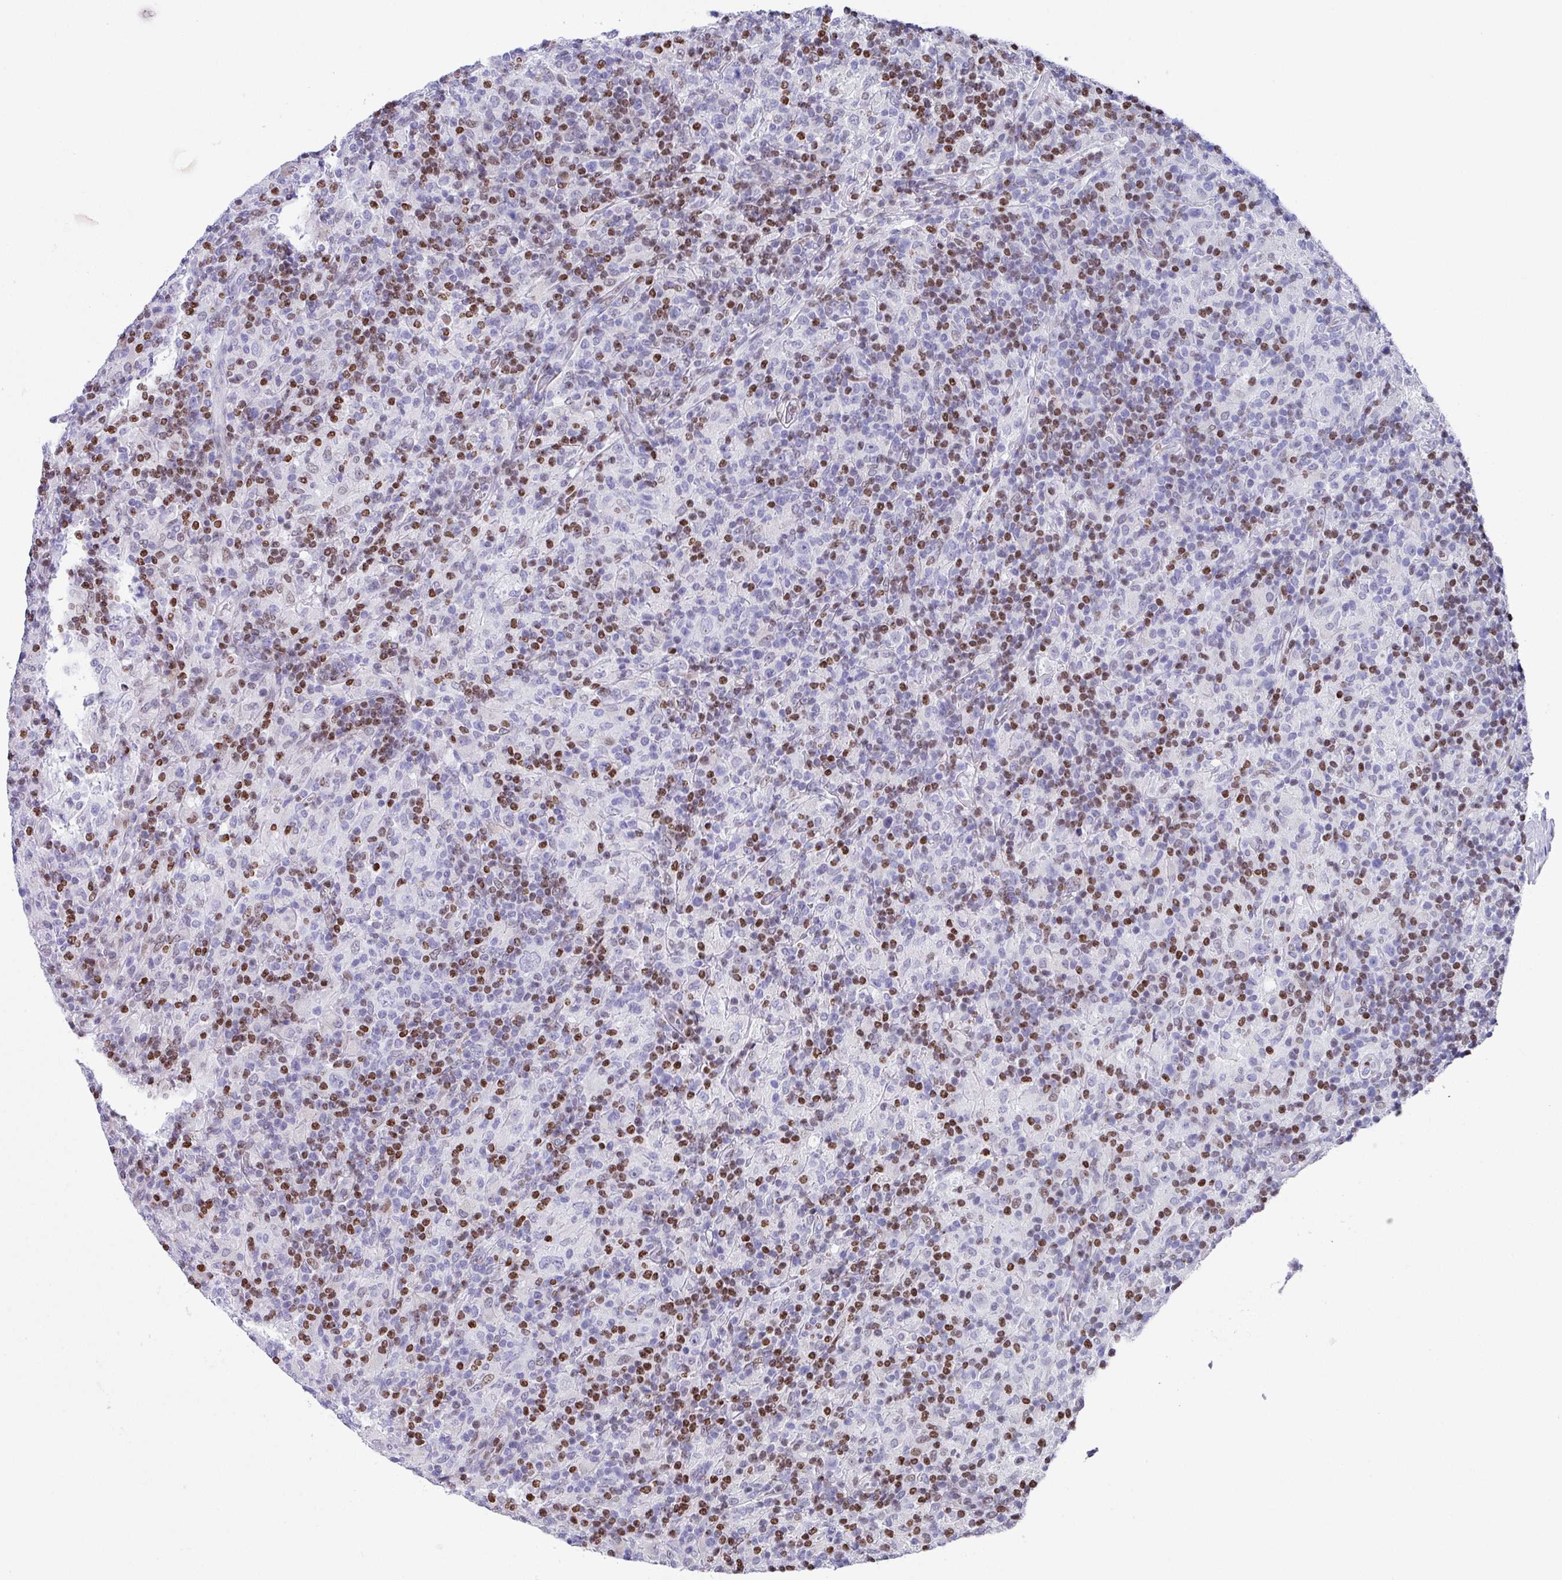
{"staining": {"intensity": "negative", "quantity": "none", "location": "none"}, "tissue": "lymphoma", "cell_type": "Tumor cells", "image_type": "cancer", "snomed": [{"axis": "morphology", "description": "Hodgkin's disease, NOS"}, {"axis": "topography", "description": "Lymph node"}], "caption": "High magnification brightfield microscopy of lymphoma stained with DAB (brown) and counterstained with hematoxylin (blue): tumor cells show no significant expression.", "gene": "TCF3", "patient": {"sex": "male", "age": 70}}